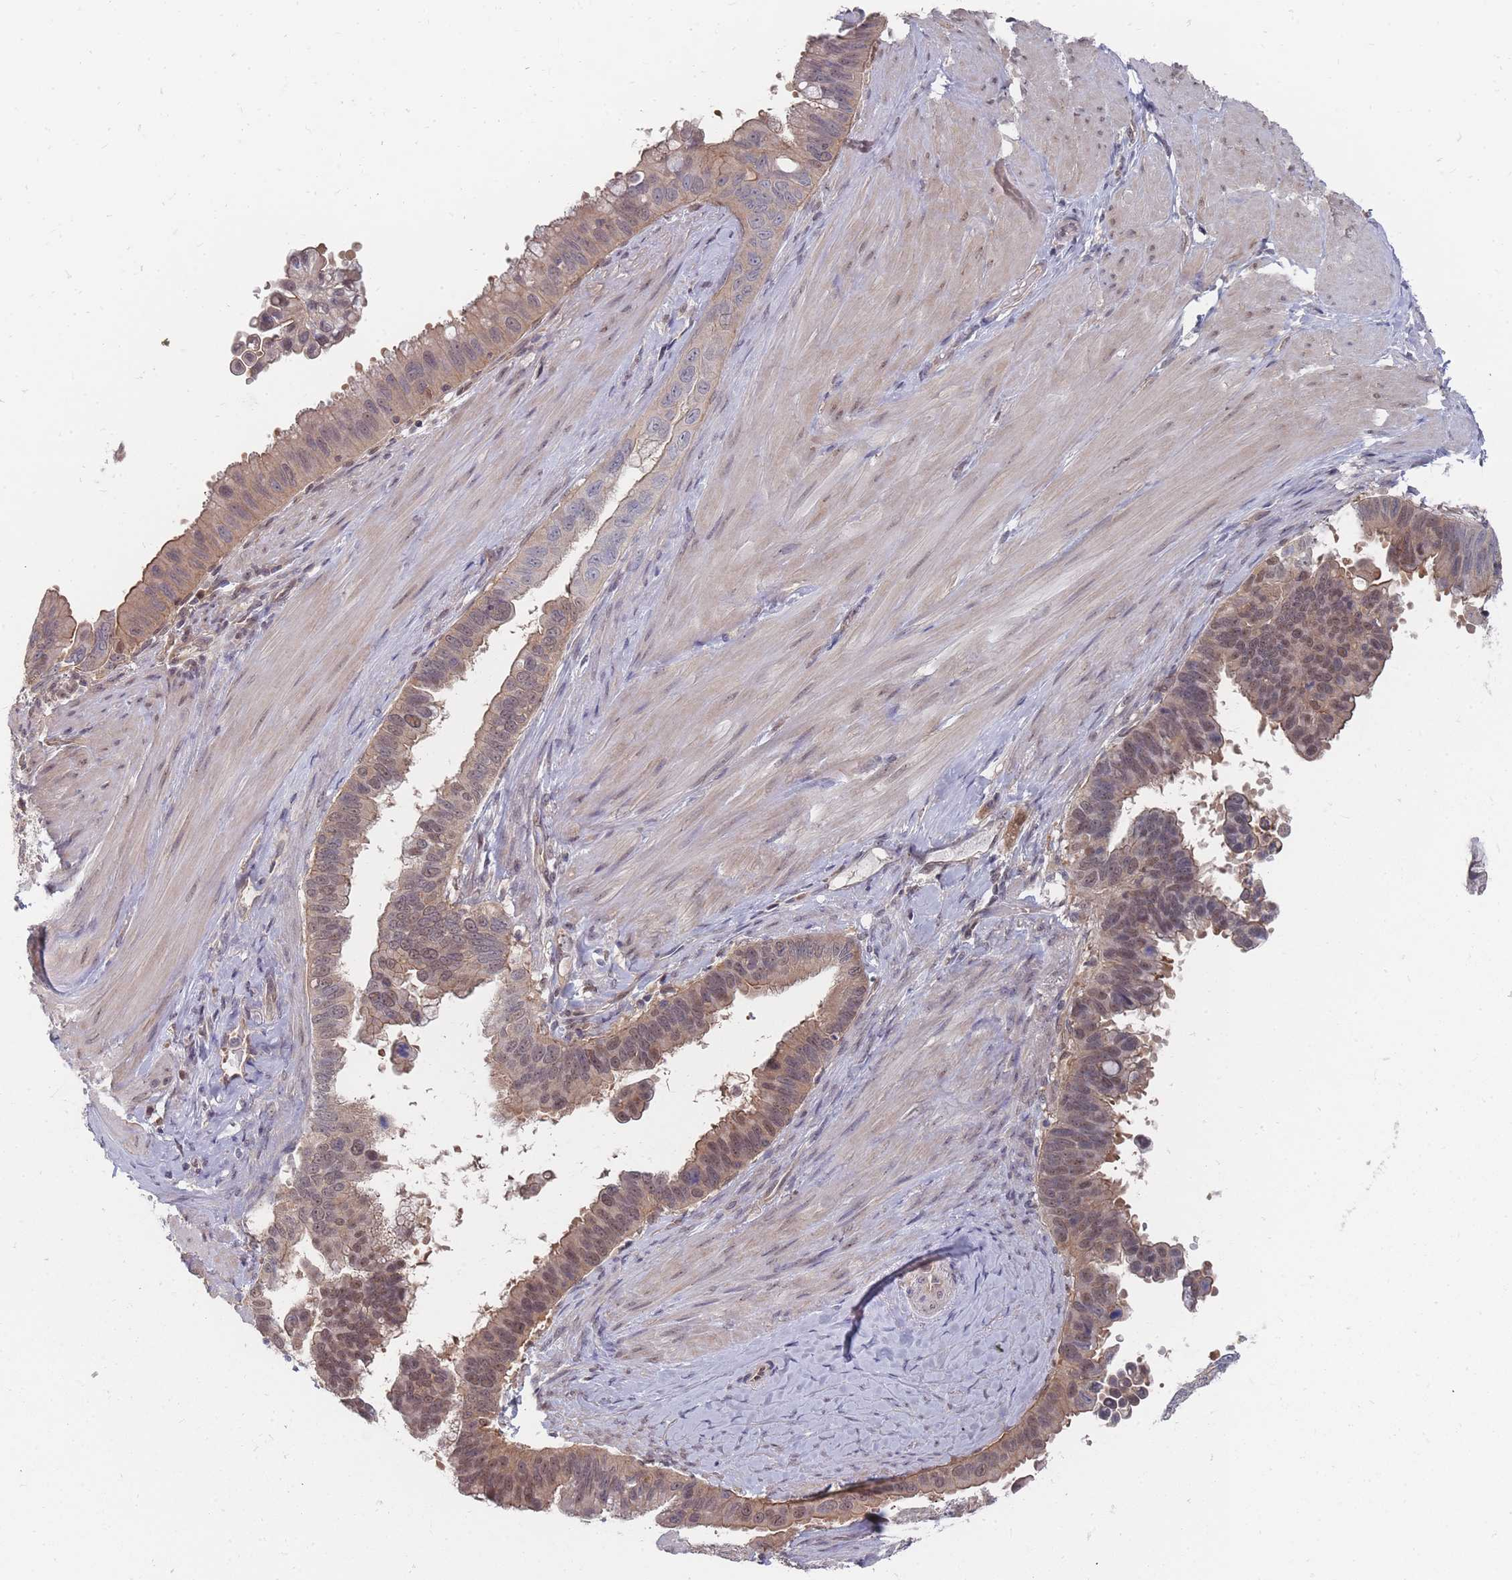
{"staining": {"intensity": "moderate", "quantity": "25%-75%", "location": "cytoplasmic/membranous,nuclear"}, "tissue": "pancreatic cancer", "cell_type": "Tumor cells", "image_type": "cancer", "snomed": [{"axis": "morphology", "description": "Inflammation, NOS"}, {"axis": "morphology", "description": "Adenocarcinoma, NOS"}, {"axis": "topography", "description": "Pancreas"}], "caption": "Immunohistochemical staining of pancreatic cancer (adenocarcinoma) shows moderate cytoplasmic/membranous and nuclear protein expression in approximately 25%-75% of tumor cells.", "gene": "NKD1", "patient": {"sex": "female", "age": 56}}